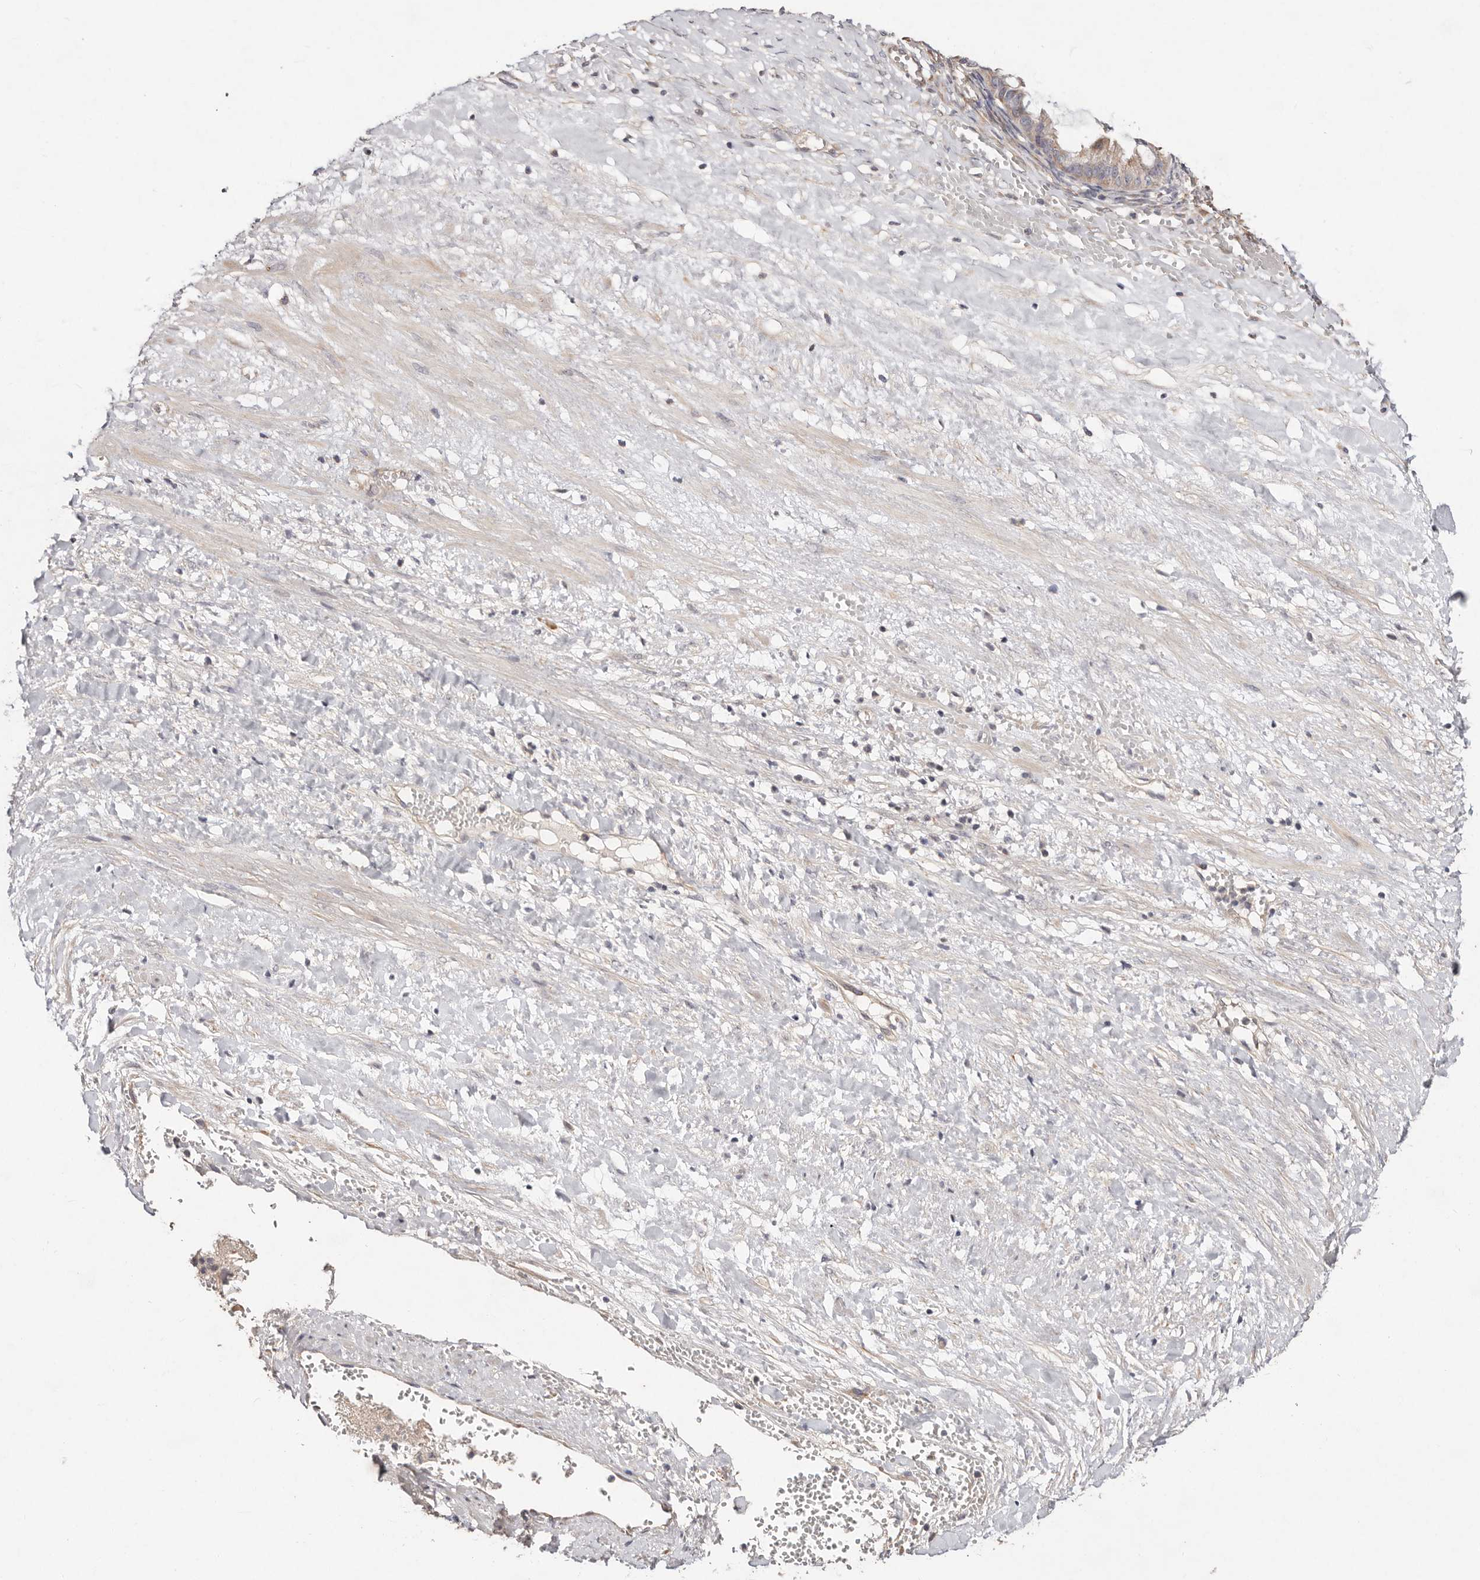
{"staining": {"intensity": "weak", "quantity": ">75%", "location": "cytoplasmic/membranous"}, "tissue": "ovarian cancer", "cell_type": "Tumor cells", "image_type": "cancer", "snomed": [{"axis": "morphology", "description": "Cystadenocarcinoma, mucinous, NOS"}, {"axis": "topography", "description": "Ovary"}], "caption": "This is an image of immunohistochemistry staining of mucinous cystadenocarcinoma (ovarian), which shows weak staining in the cytoplasmic/membranous of tumor cells.", "gene": "THBS3", "patient": {"sex": "female", "age": 73}}